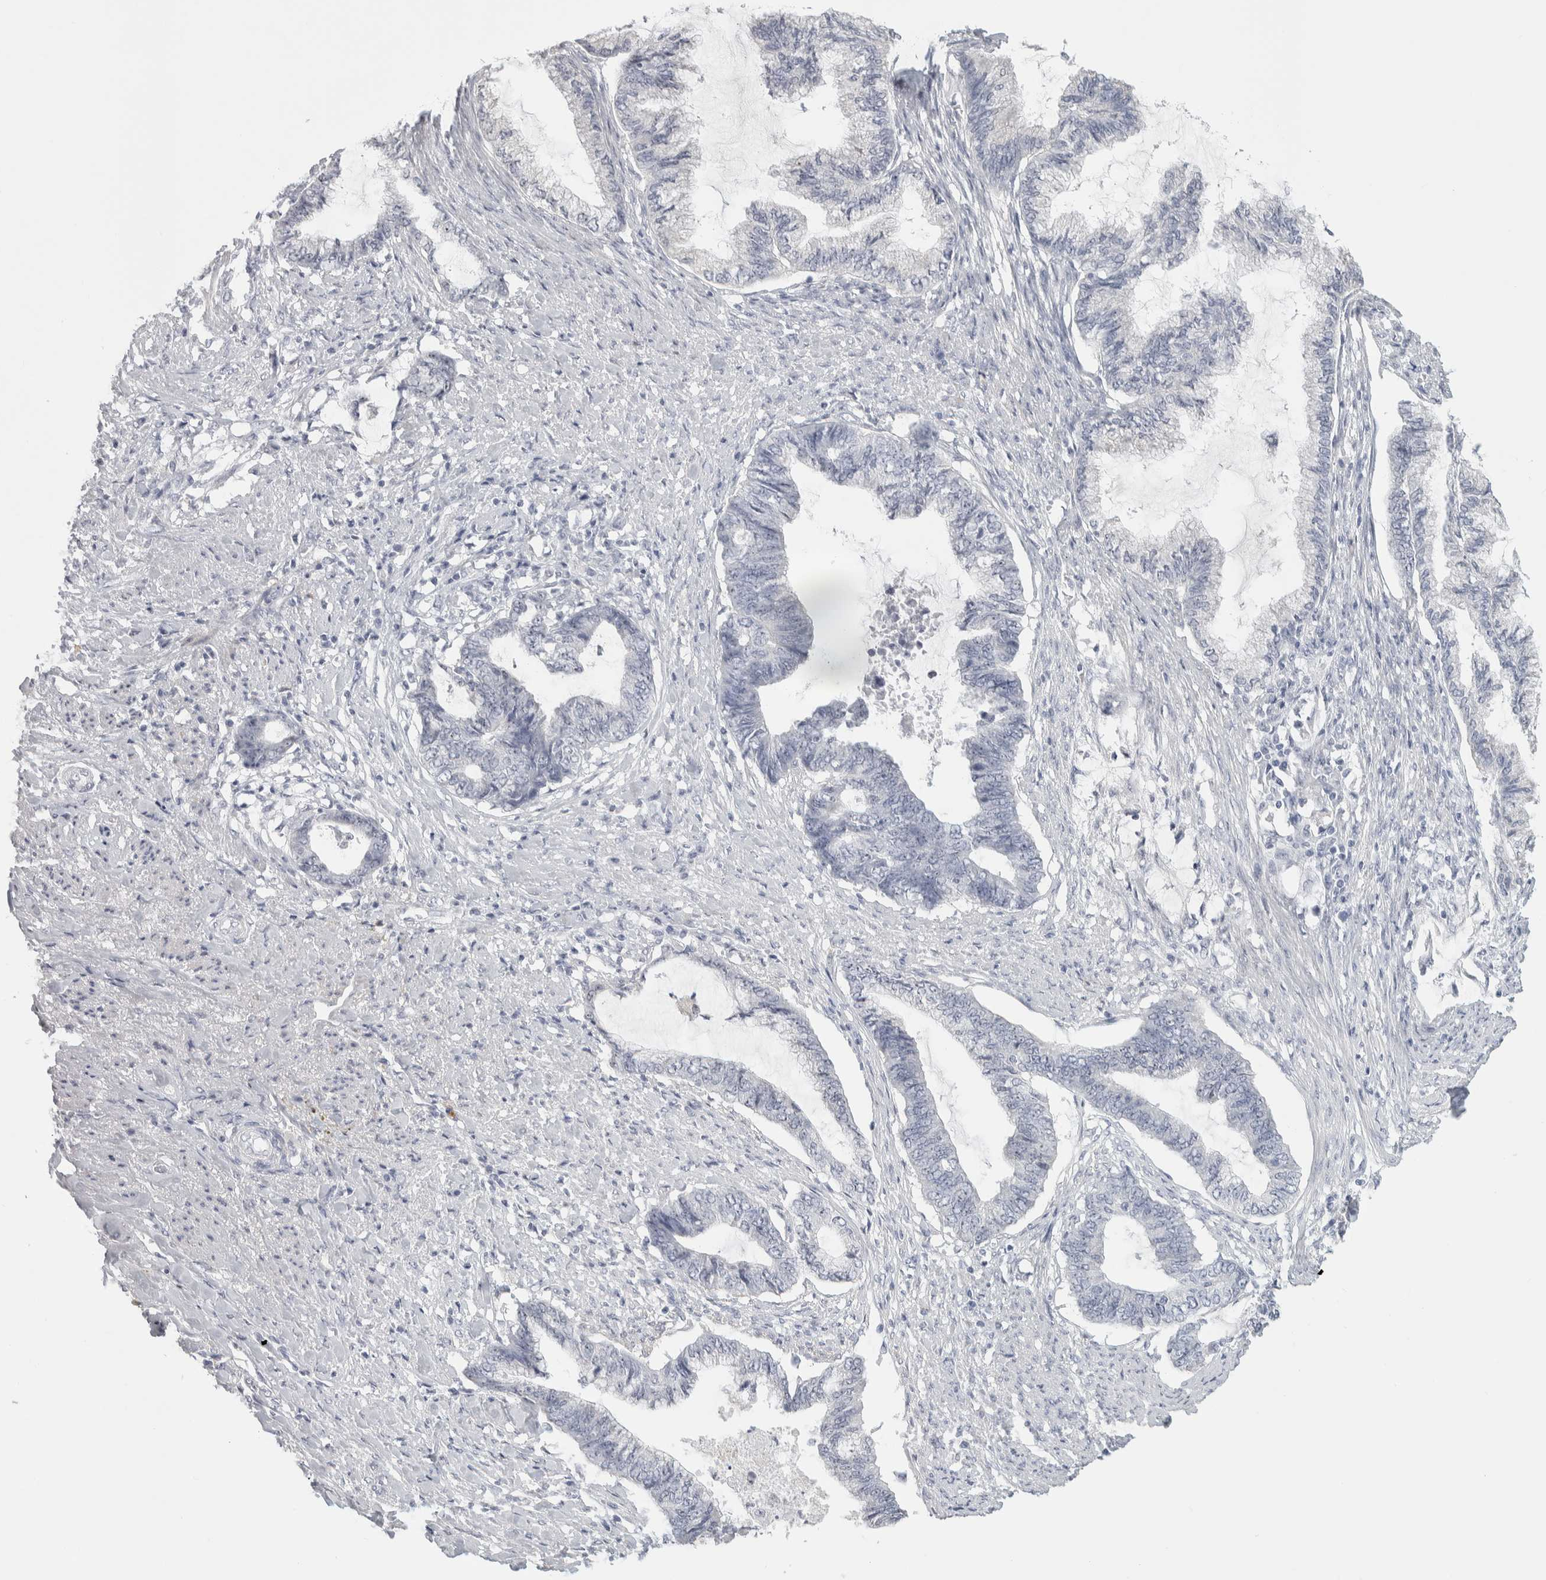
{"staining": {"intensity": "weak", "quantity": "<25%", "location": "nuclear"}, "tissue": "endometrial cancer", "cell_type": "Tumor cells", "image_type": "cancer", "snomed": [{"axis": "morphology", "description": "Adenocarcinoma, NOS"}, {"axis": "topography", "description": "Endometrium"}], "caption": "Tumor cells show no significant staining in endometrial cancer (adenocarcinoma).", "gene": "DCXR", "patient": {"sex": "female", "age": 86}}